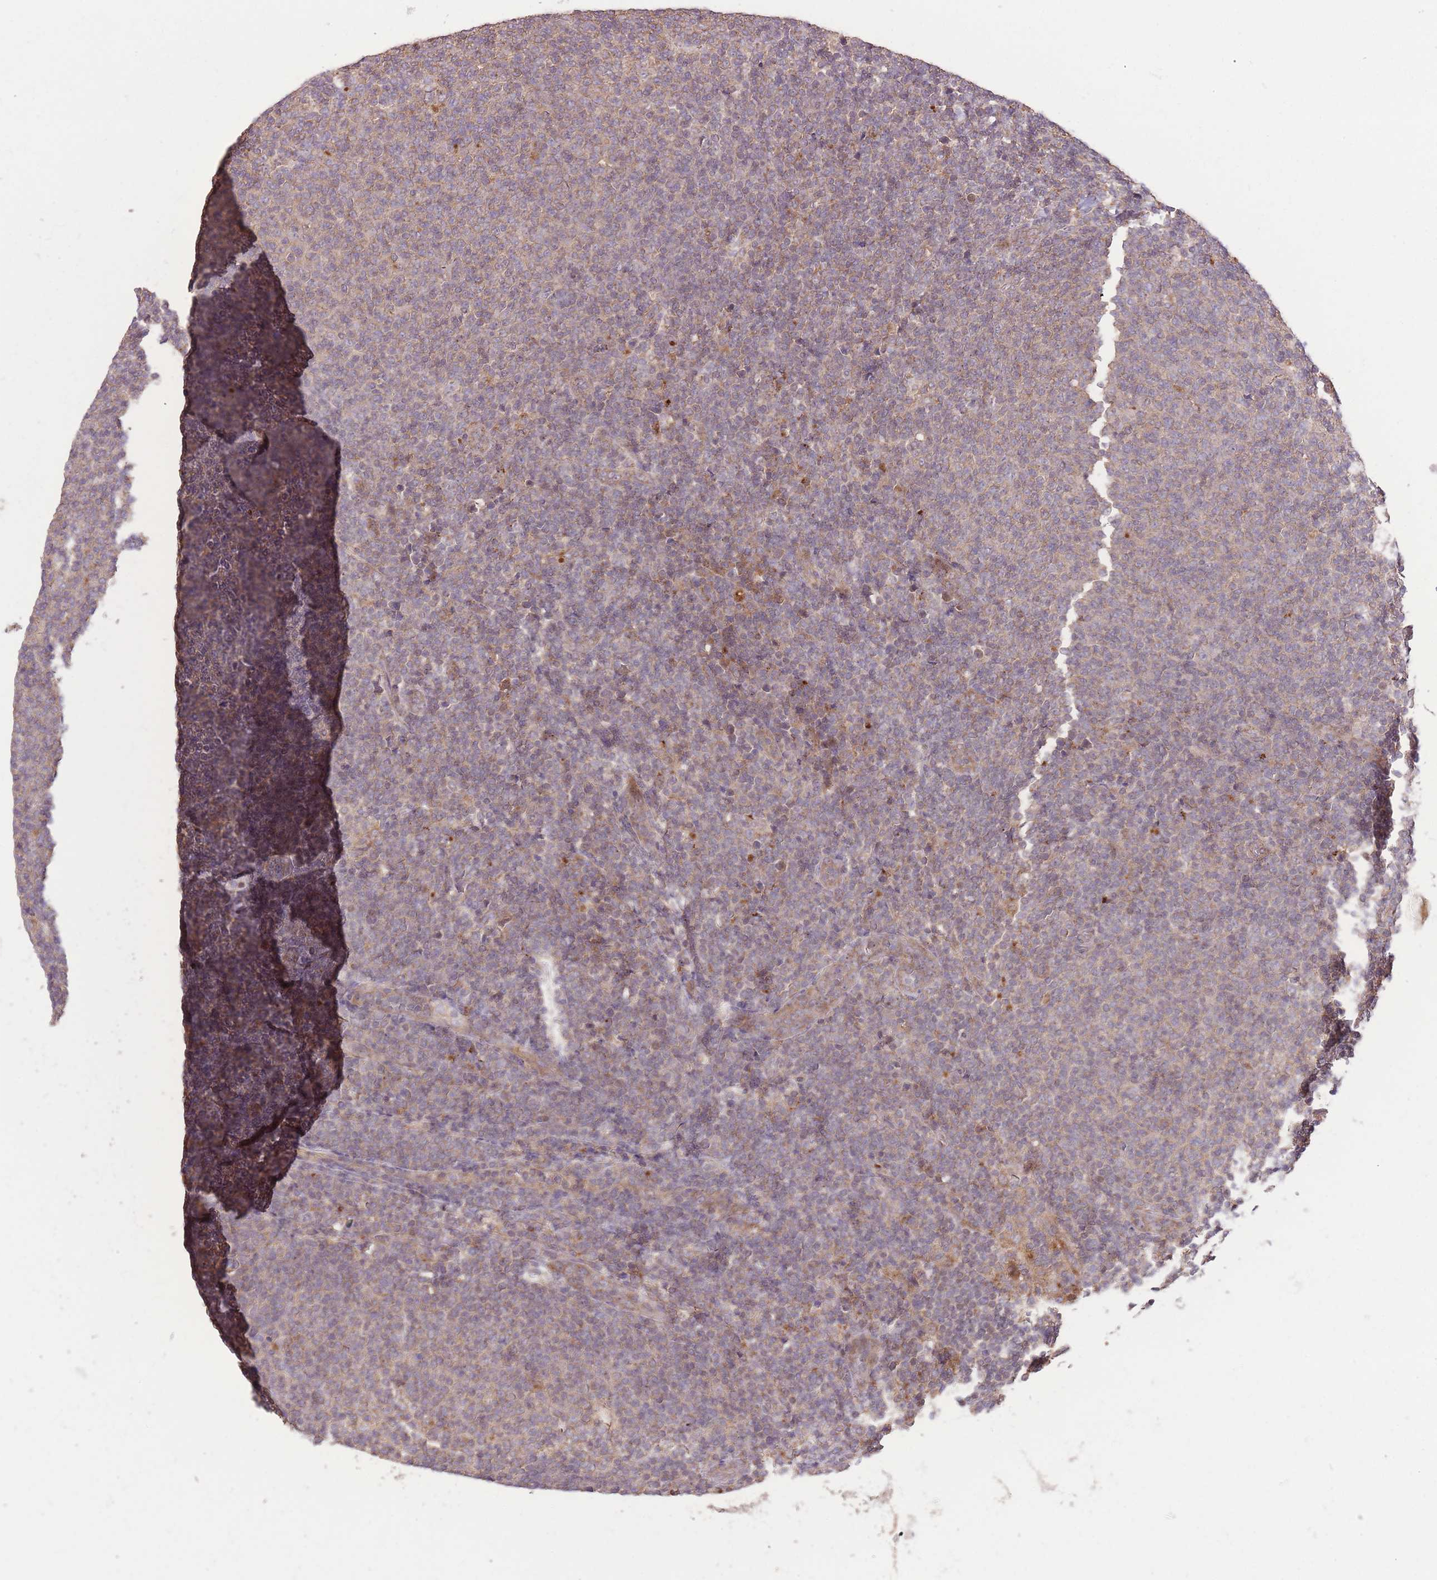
{"staining": {"intensity": "weak", "quantity": "25%-75%", "location": "cytoplasmic/membranous"}, "tissue": "lymphoma", "cell_type": "Tumor cells", "image_type": "cancer", "snomed": [{"axis": "morphology", "description": "Malignant lymphoma, non-Hodgkin's type, Low grade"}, {"axis": "topography", "description": "Lymph node"}], "caption": "Protein expression analysis of low-grade malignant lymphoma, non-Hodgkin's type shows weak cytoplasmic/membranous expression in approximately 25%-75% of tumor cells.", "gene": "POLR3F", "patient": {"sex": "male", "age": 66}}